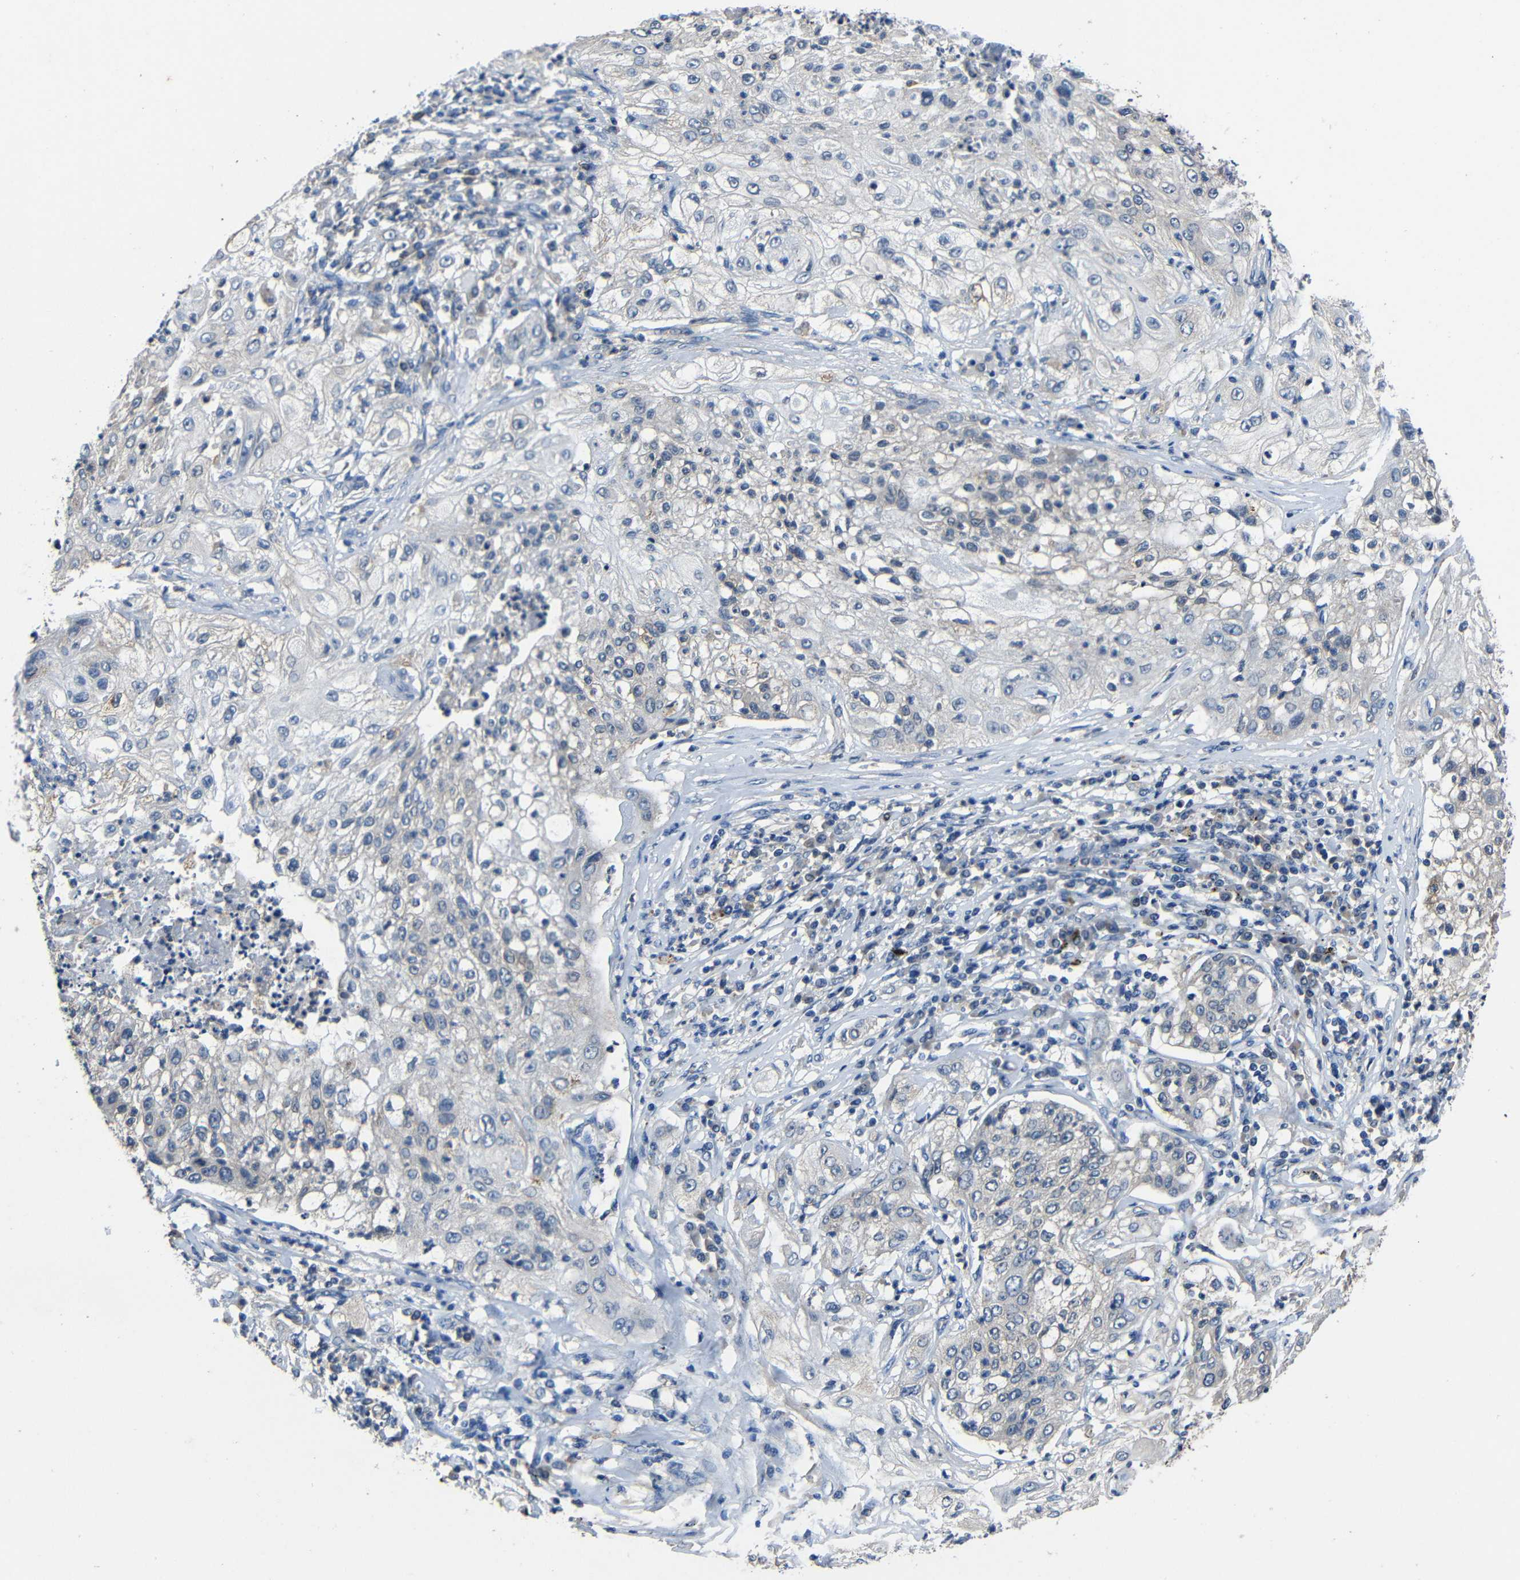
{"staining": {"intensity": "negative", "quantity": "none", "location": "none"}, "tissue": "lung cancer", "cell_type": "Tumor cells", "image_type": "cancer", "snomed": [{"axis": "morphology", "description": "Inflammation, NOS"}, {"axis": "morphology", "description": "Squamous cell carcinoma, NOS"}, {"axis": "topography", "description": "Lymph node"}, {"axis": "topography", "description": "Soft tissue"}, {"axis": "topography", "description": "Lung"}], "caption": "Tumor cells show no significant protein expression in lung squamous cell carcinoma.", "gene": "C6orf89", "patient": {"sex": "male", "age": 66}}